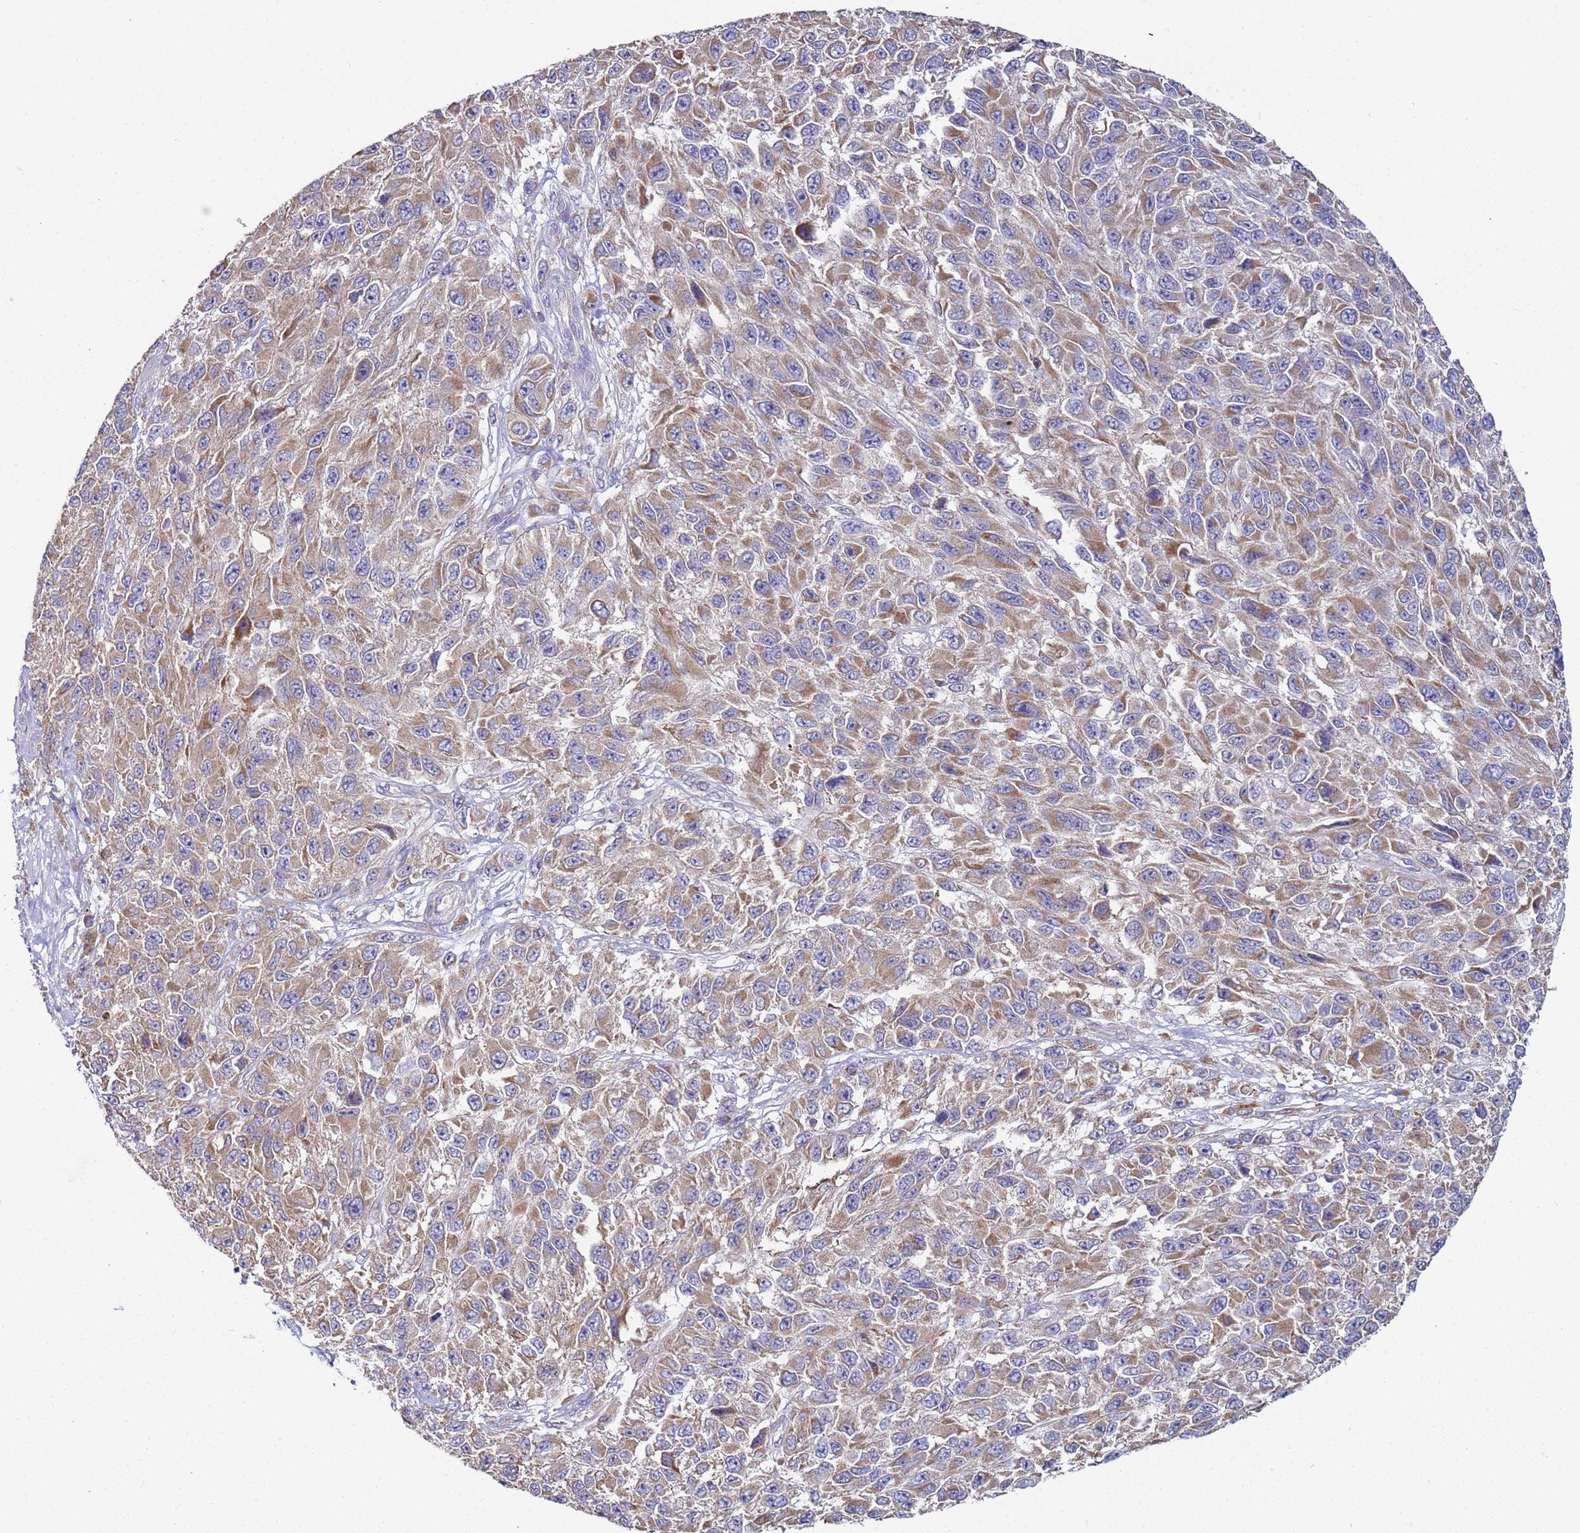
{"staining": {"intensity": "moderate", "quantity": ">75%", "location": "cytoplasmic/membranous"}, "tissue": "melanoma", "cell_type": "Tumor cells", "image_type": "cancer", "snomed": [{"axis": "morphology", "description": "Normal tissue, NOS"}, {"axis": "morphology", "description": "Malignant melanoma, NOS"}, {"axis": "topography", "description": "Skin"}], "caption": "Protein staining of malignant melanoma tissue reveals moderate cytoplasmic/membranous positivity in approximately >75% of tumor cells.", "gene": "DIP2B", "patient": {"sex": "female", "age": 96}}